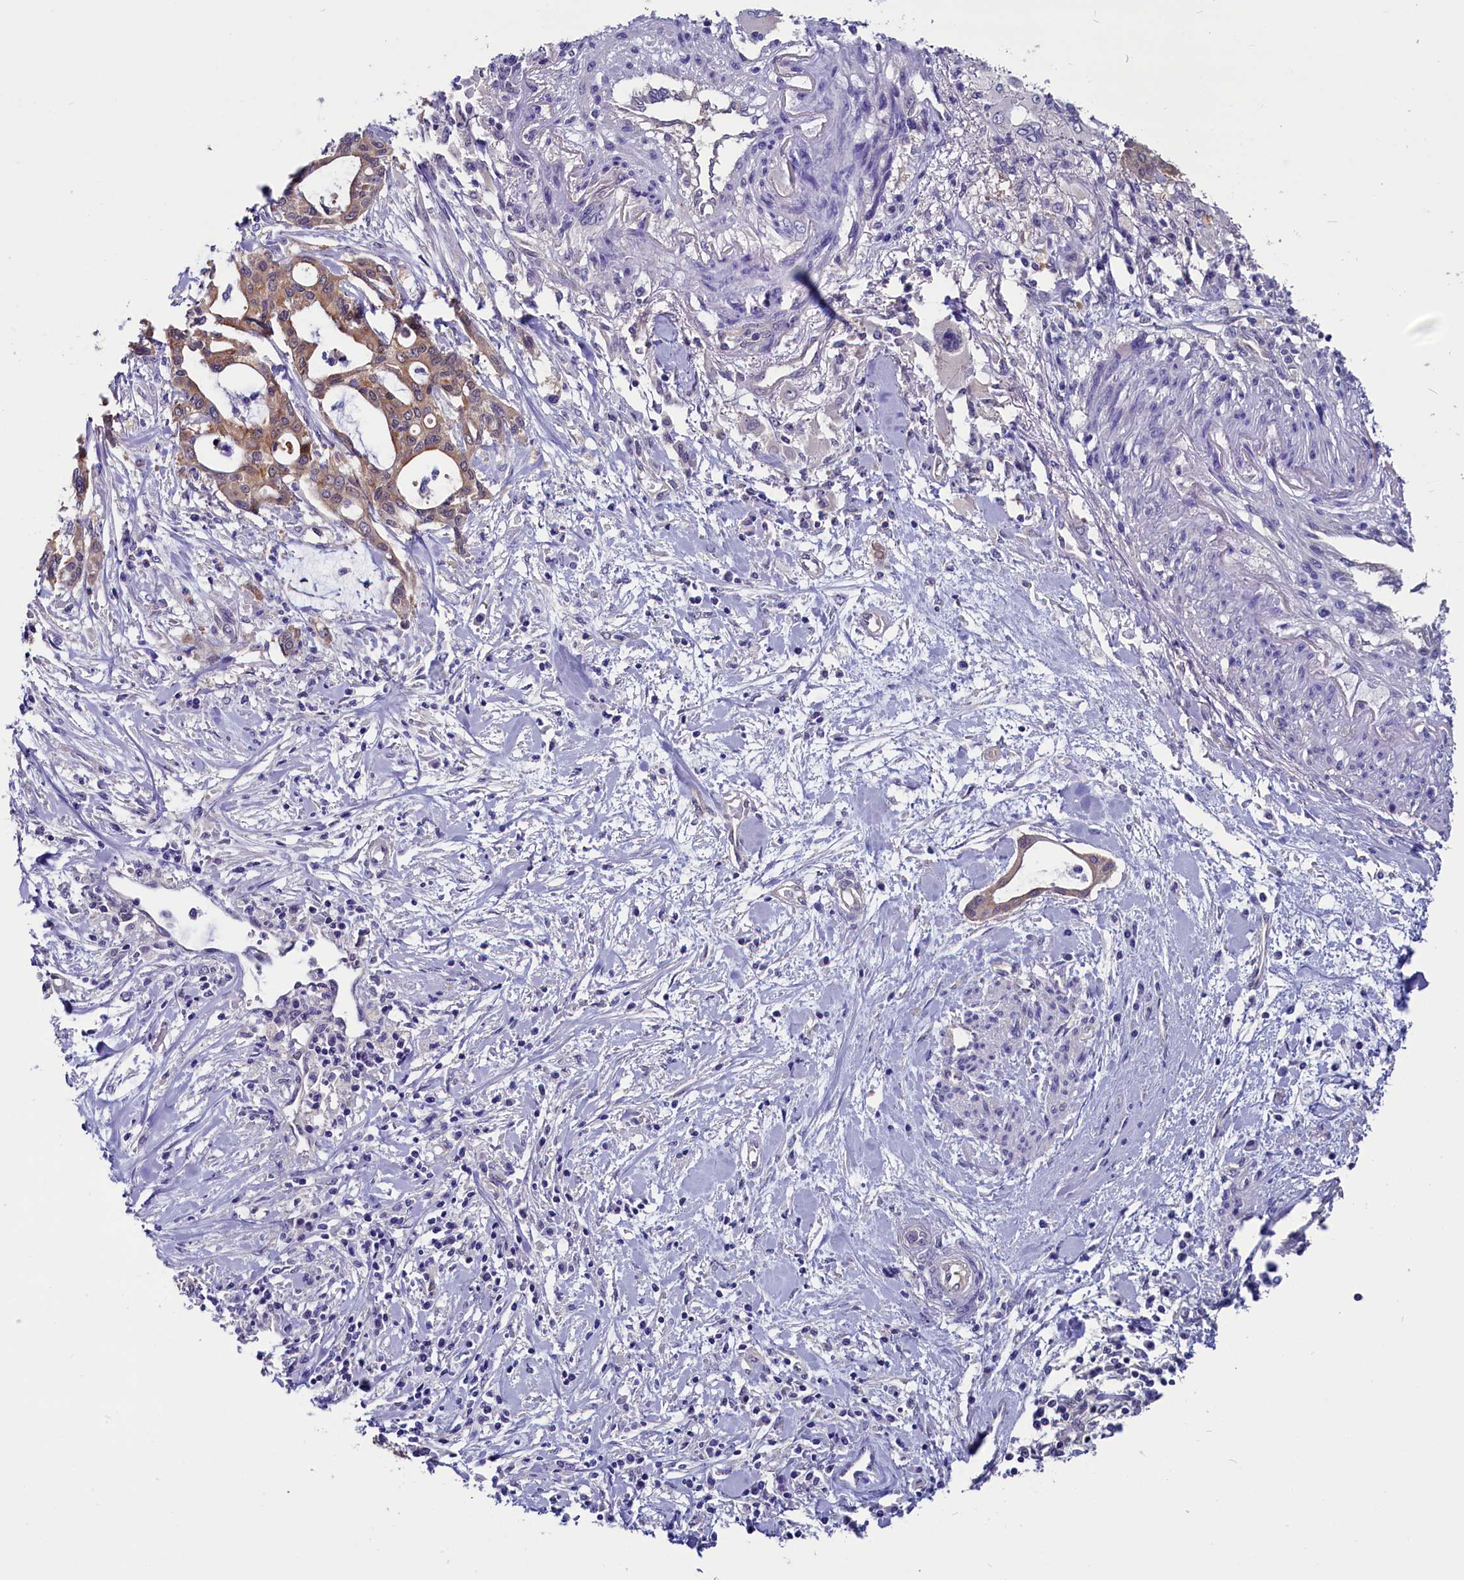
{"staining": {"intensity": "moderate", "quantity": ">75%", "location": "cytoplasmic/membranous"}, "tissue": "pancreatic cancer", "cell_type": "Tumor cells", "image_type": "cancer", "snomed": [{"axis": "morphology", "description": "Adenocarcinoma, NOS"}, {"axis": "topography", "description": "Pancreas"}], "caption": "Pancreatic cancer stained with IHC shows moderate cytoplasmic/membranous expression in approximately >75% of tumor cells.", "gene": "CIAPIN1", "patient": {"sex": "male", "age": 46}}